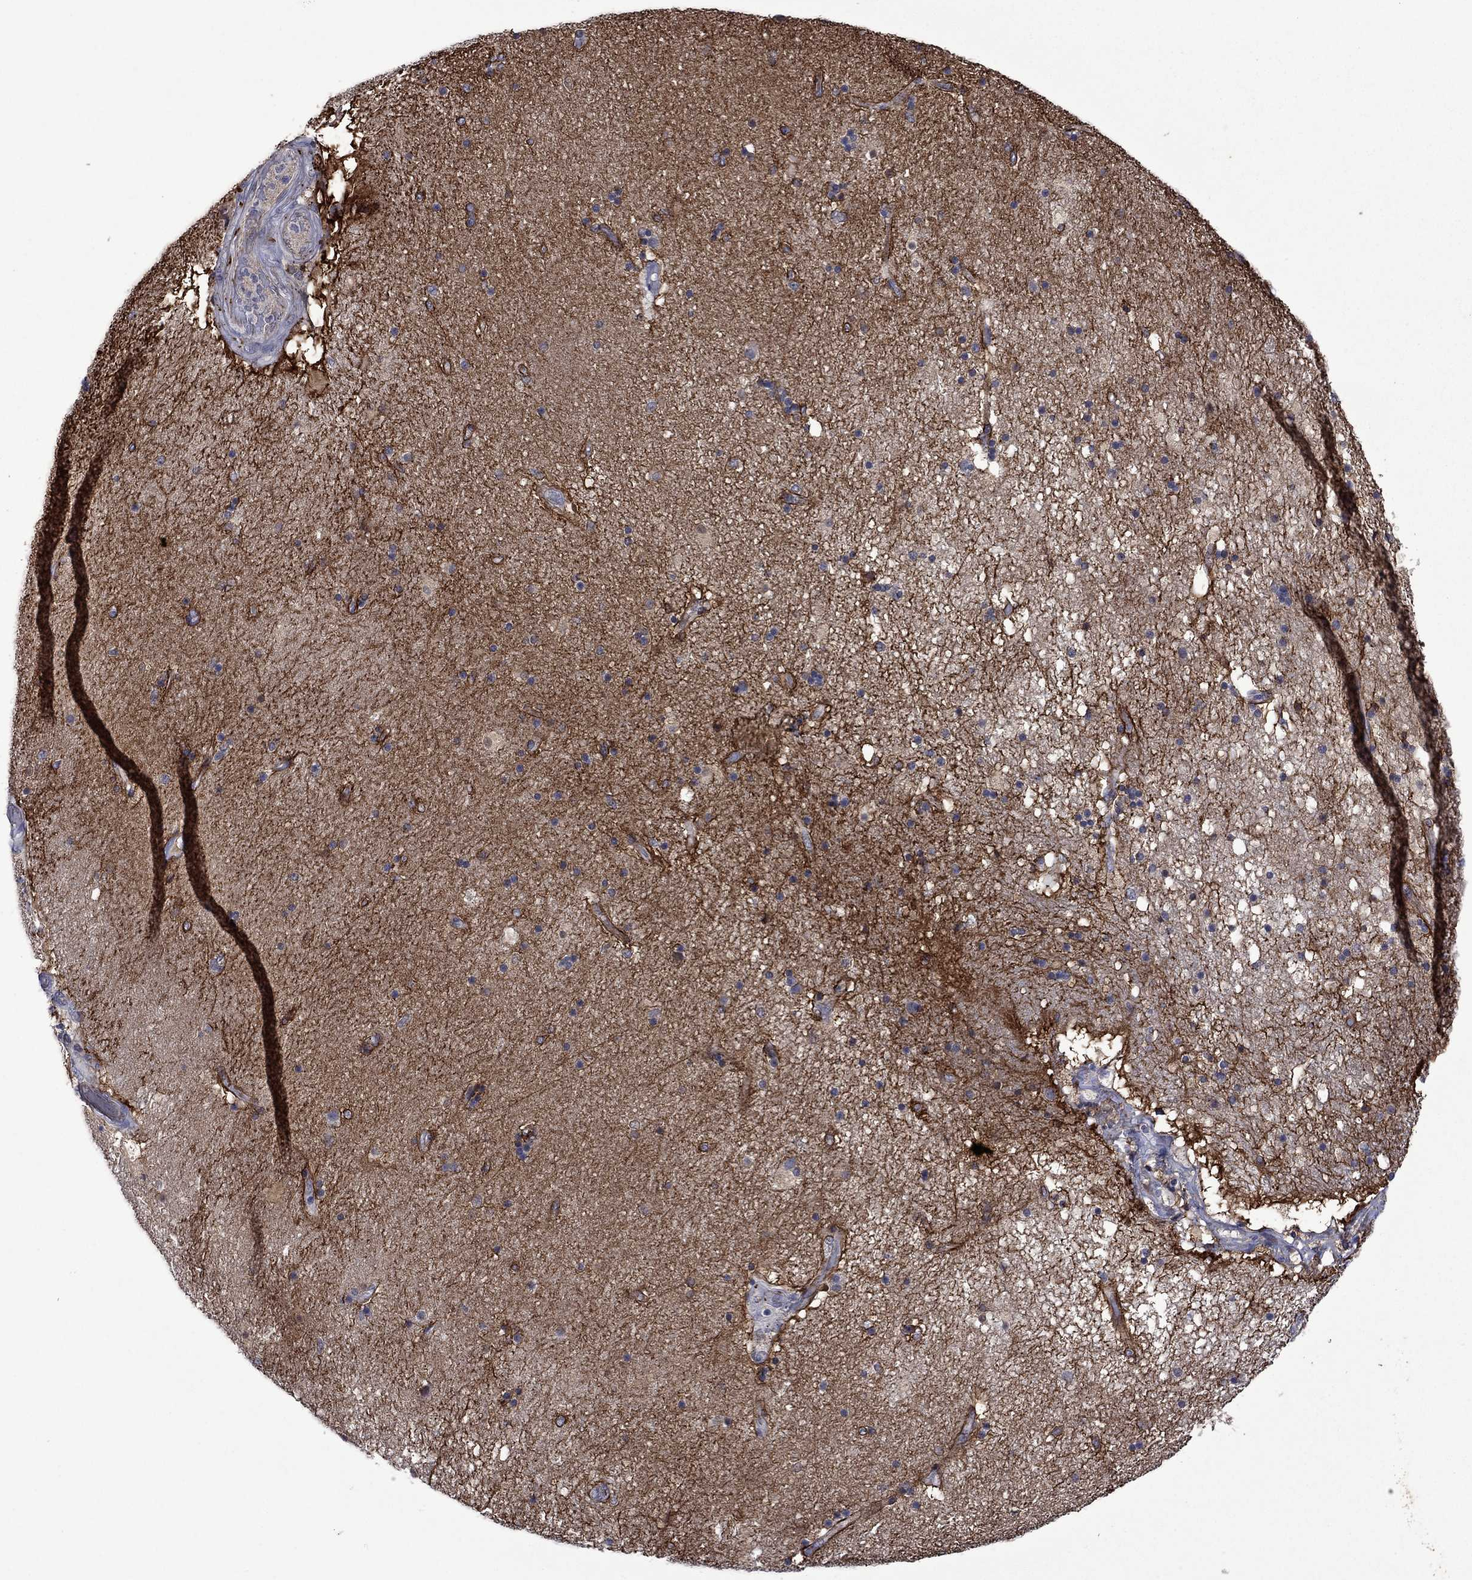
{"staining": {"intensity": "strong", "quantity": "<25%", "location": "cytoplasmic/membranous"}, "tissue": "hippocampus", "cell_type": "Glial cells", "image_type": "normal", "snomed": [{"axis": "morphology", "description": "Normal tissue, NOS"}, {"axis": "topography", "description": "Hippocampus"}], "caption": "Strong cytoplasmic/membranous protein expression is present in about <25% of glial cells in hippocampus. Nuclei are stained in blue.", "gene": "PHKA1", "patient": {"sex": "male", "age": 51}}